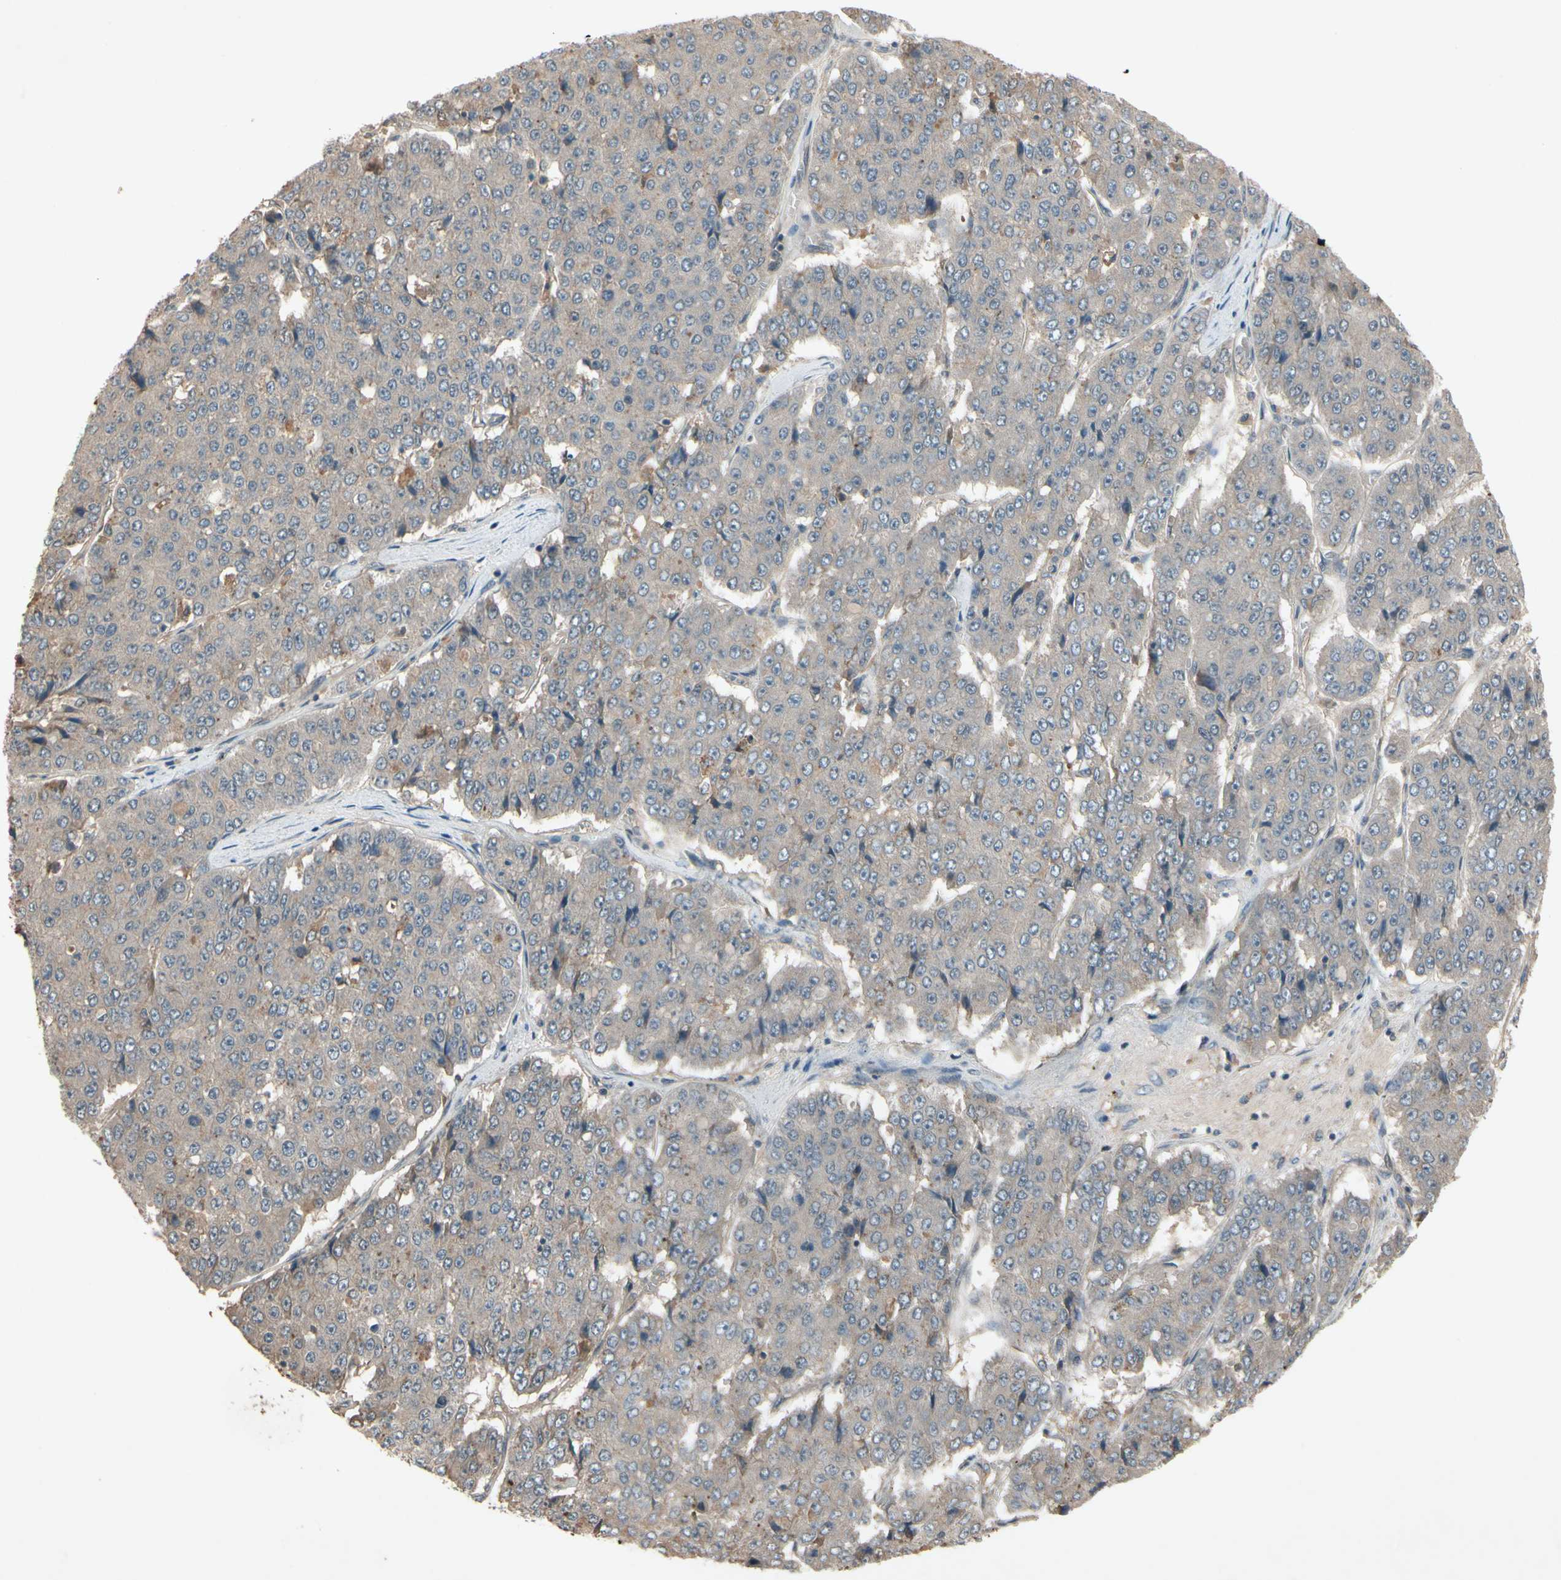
{"staining": {"intensity": "weak", "quantity": ">75%", "location": "cytoplasmic/membranous"}, "tissue": "pancreatic cancer", "cell_type": "Tumor cells", "image_type": "cancer", "snomed": [{"axis": "morphology", "description": "Adenocarcinoma, NOS"}, {"axis": "topography", "description": "Pancreas"}], "caption": "Brown immunohistochemical staining in human pancreatic cancer shows weak cytoplasmic/membranous positivity in approximately >75% of tumor cells.", "gene": "NSF", "patient": {"sex": "male", "age": 50}}